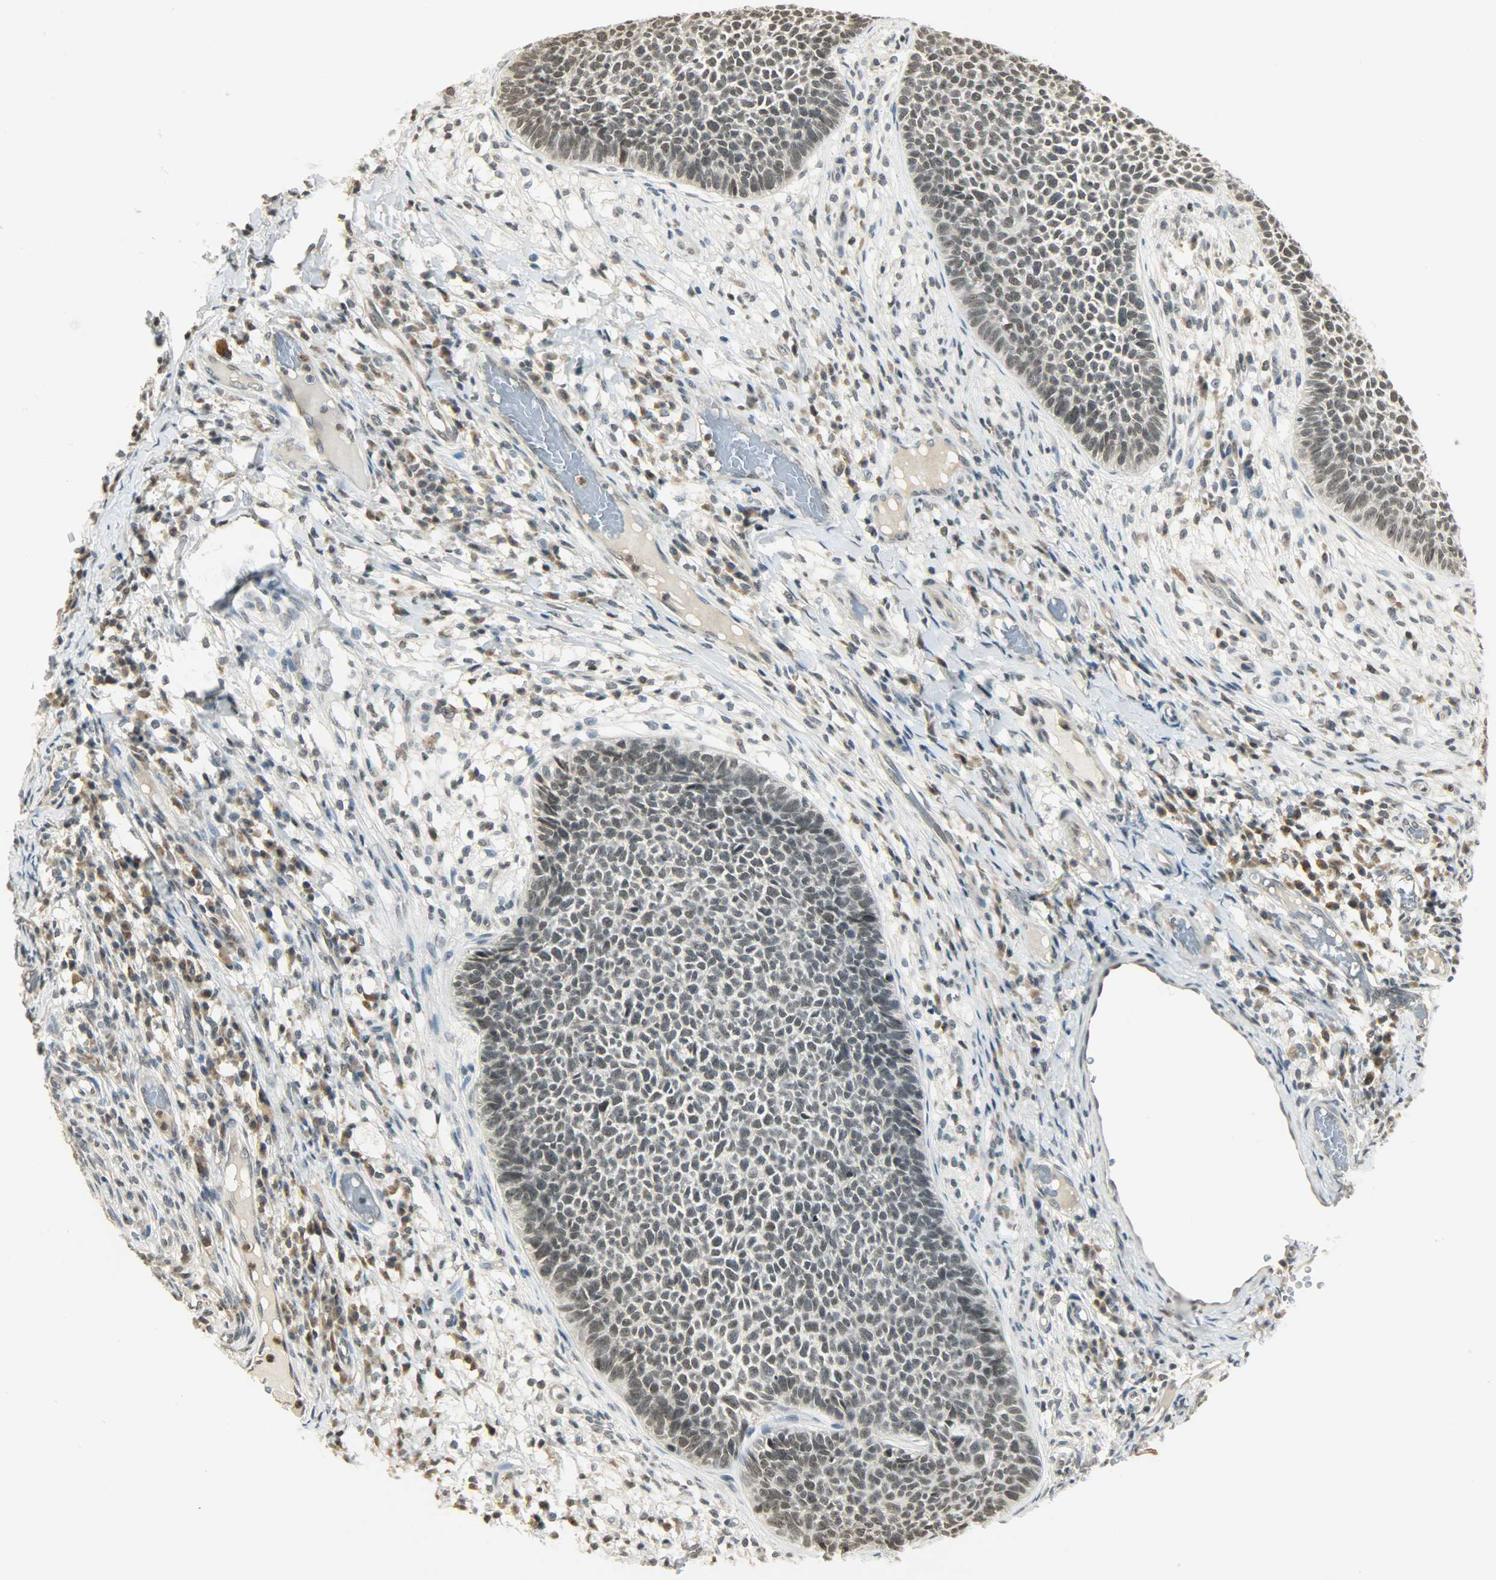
{"staining": {"intensity": "weak", "quantity": "25%-75%", "location": "nuclear"}, "tissue": "skin cancer", "cell_type": "Tumor cells", "image_type": "cancer", "snomed": [{"axis": "morphology", "description": "Basal cell carcinoma"}, {"axis": "topography", "description": "Skin"}], "caption": "IHC (DAB) staining of basal cell carcinoma (skin) shows weak nuclear protein positivity in about 25%-75% of tumor cells. (brown staining indicates protein expression, while blue staining denotes nuclei).", "gene": "SMARCA5", "patient": {"sex": "female", "age": 84}}